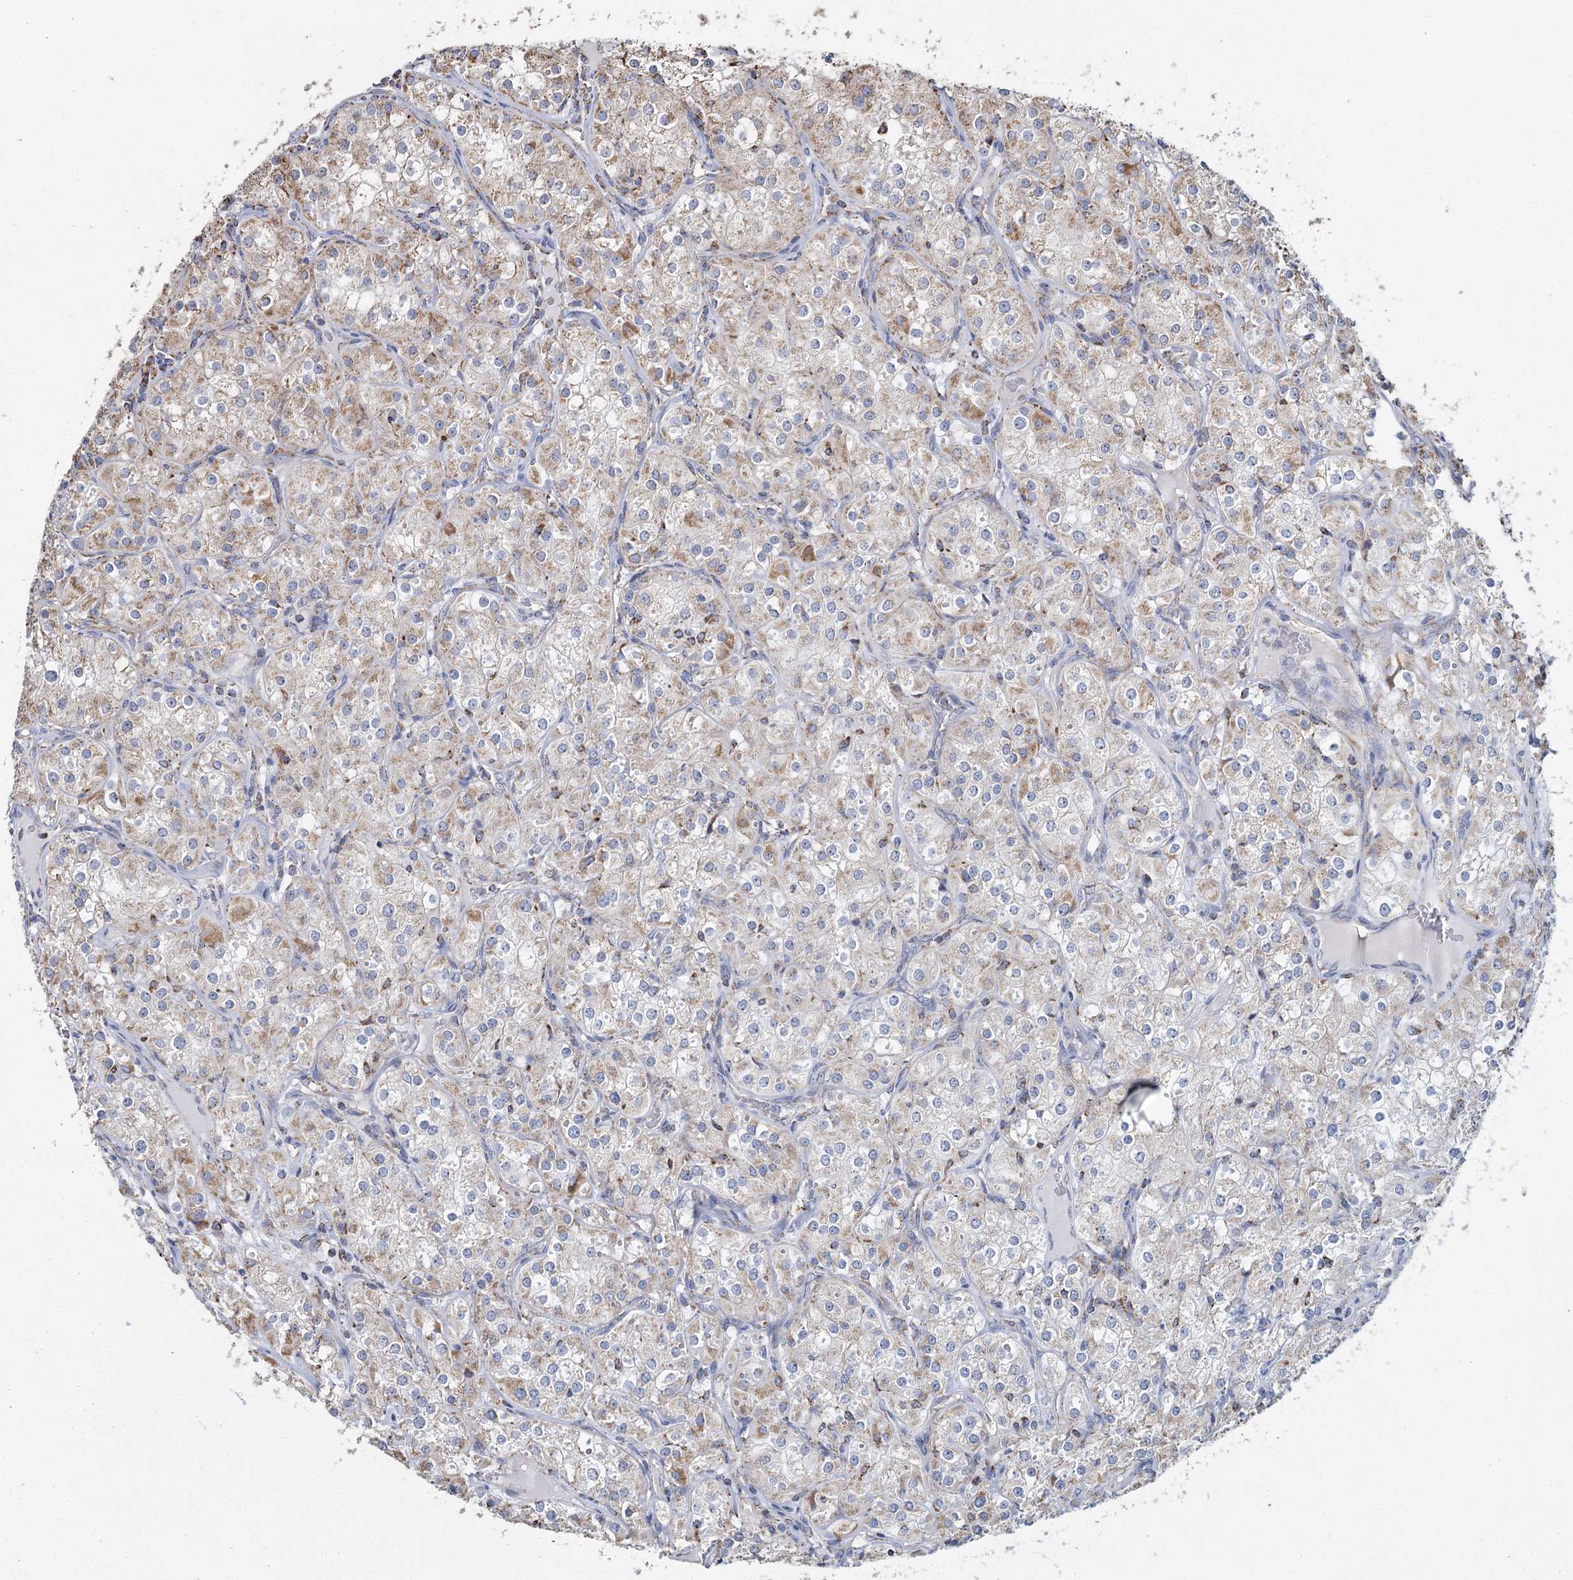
{"staining": {"intensity": "moderate", "quantity": "<25%", "location": "cytoplasmic/membranous"}, "tissue": "renal cancer", "cell_type": "Tumor cells", "image_type": "cancer", "snomed": [{"axis": "morphology", "description": "Adenocarcinoma, NOS"}, {"axis": "topography", "description": "Kidney"}], "caption": "Protein expression analysis of human adenocarcinoma (renal) reveals moderate cytoplasmic/membranous positivity in approximately <25% of tumor cells.", "gene": "MRPL44", "patient": {"sex": "male", "age": 77}}